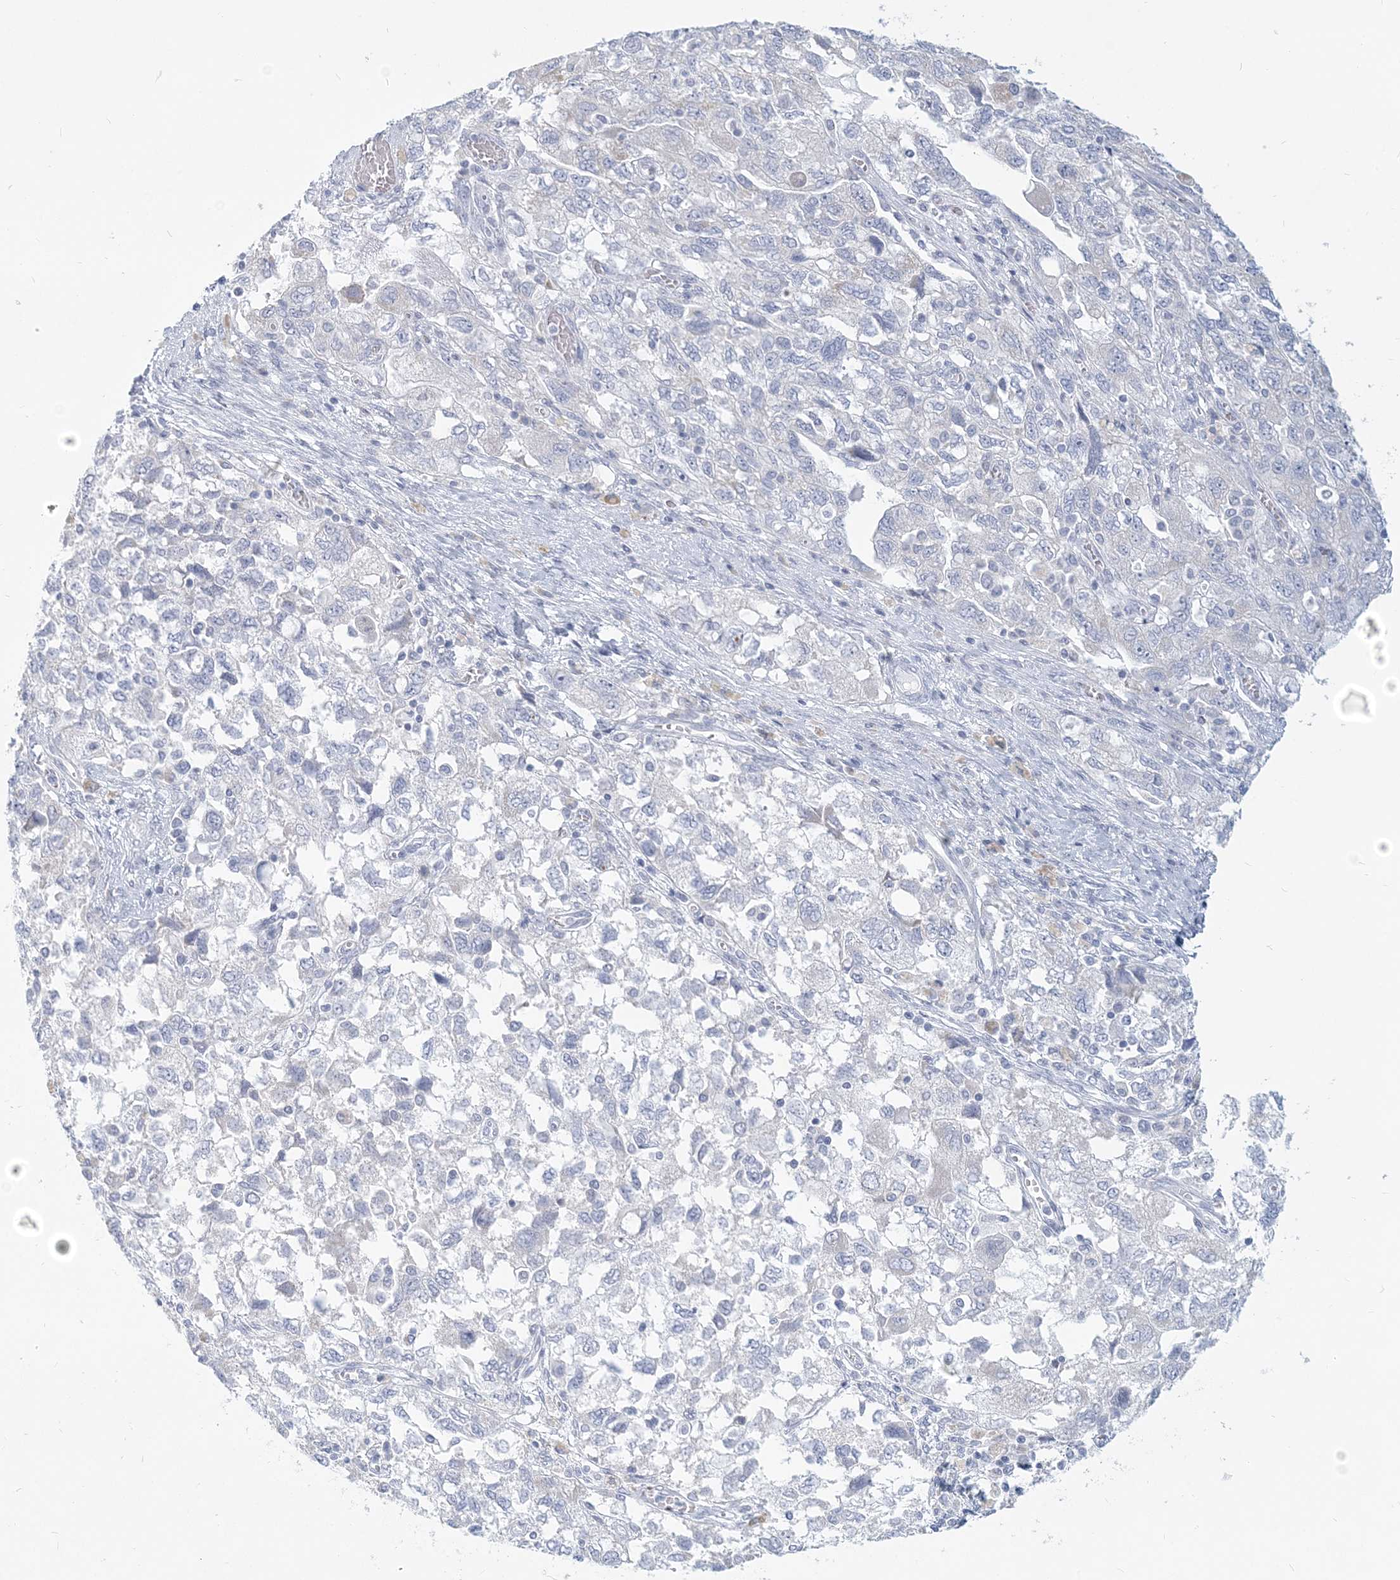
{"staining": {"intensity": "negative", "quantity": "none", "location": "none"}, "tissue": "ovarian cancer", "cell_type": "Tumor cells", "image_type": "cancer", "snomed": [{"axis": "morphology", "description": "Carcinoma, NOS"}, {"axis": "morphology", "description": "Cystadenocarcinoma, serous, NOS"}, {"axis": "topography", "description": "Ovary"}], "caption": "Immunohistochemistry micrograph of ovarian cancer (serous cystadenocarcinoma) stained for a protein (brown), which reveals no expression in tumor cells. The staining is performed using DAB (3,3'-diaminobenzidine) brown chromogen with nuclei counter-stained in using hematoxylin.", "gene": "CSN1S1", "patient": {"sex": "female", "age": 69}}